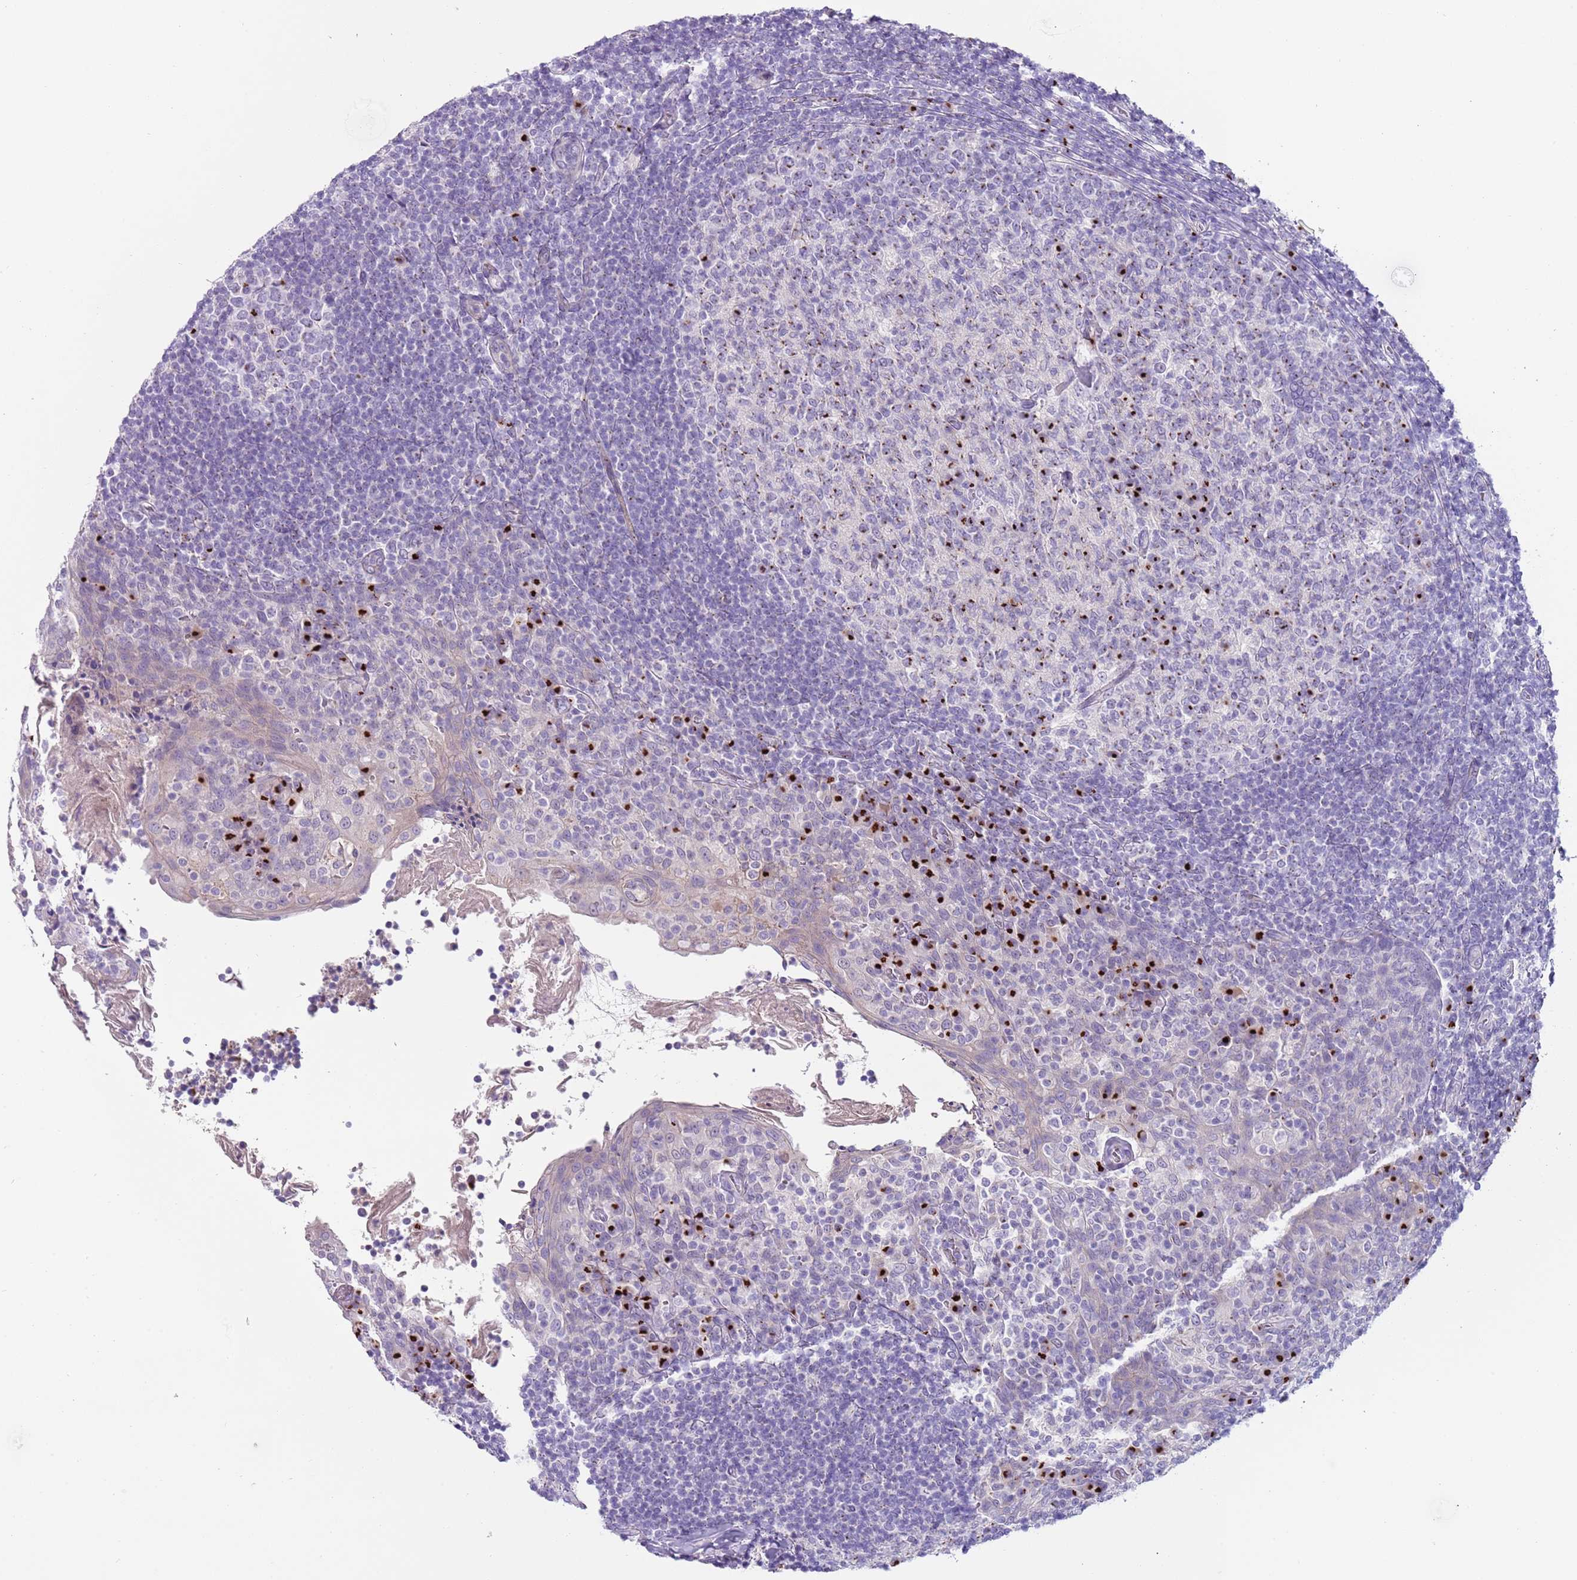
{"staining": {"intensity": "strong", "quantity": "25%-75%", "location": "cytoplasmic/membranous"}, "tissue": "tonsil", "cell_type": "Germinal center cells", "image_type": "normal", "snomed": [{"axis": "morphology", "description": "Normal tissue, NOS"}, {"axis": "topography", "description": "Tonsil"}], "caption": "Tonsil stained for a protein displays strong cytoplasmic/membranous positivity in germinal center cells. Nuclei are stained in blue.", "gene": "C2CD3", "patient": {"sex": "female", "age": 10}}